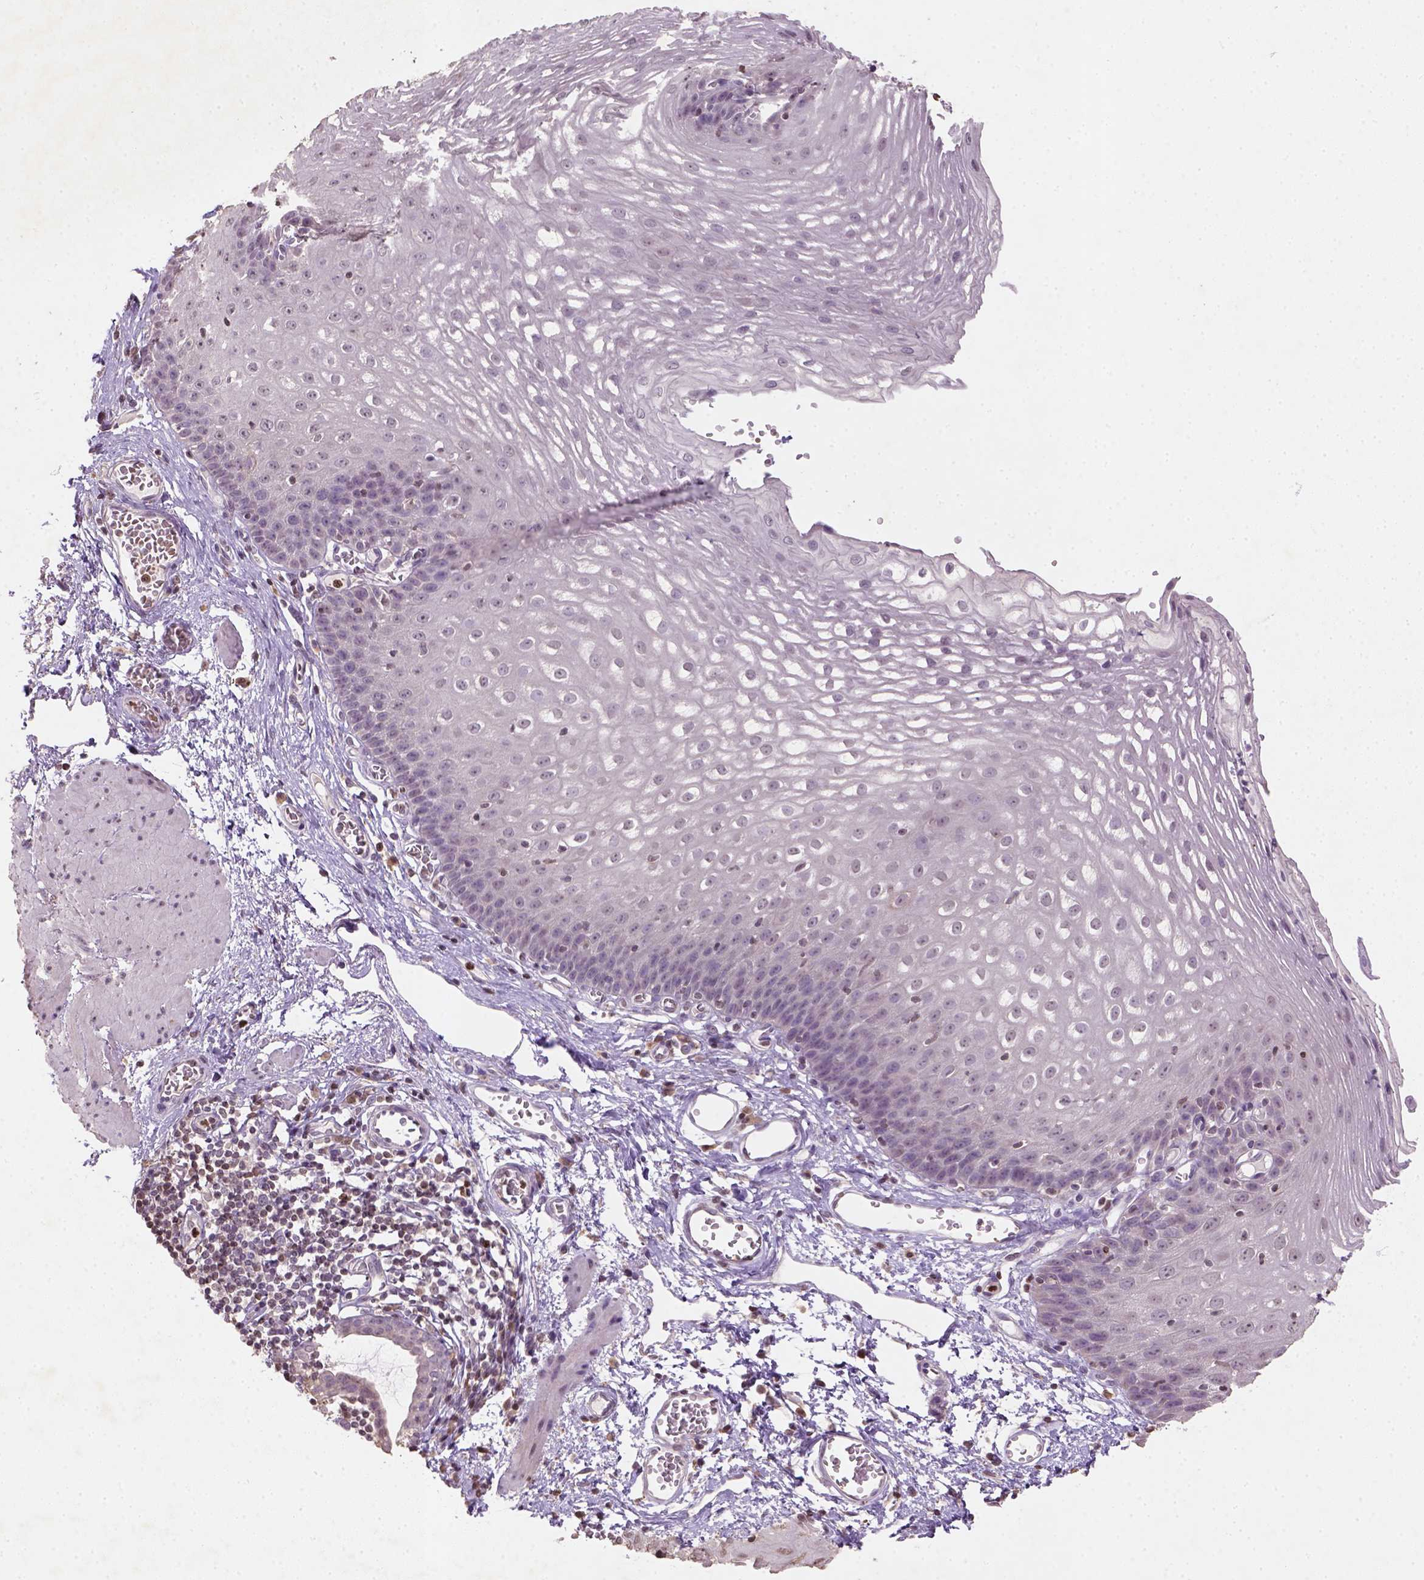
{"staining": {"intensity": "strong", "quantity": "<25%", "location": "cytoplasmic/membranous"}, "tissue": "esophagus", "cell_type": "Squamous epithelial cells", "image_type": "normal", "snomed": [{"axis": "morphology", "description": "Normal tissue, NOS"}, {"axis": "topography", "description": "Esophagus"}], "caption": "About <25% of squamous epithelial cells in unremarkable esophagus display strong cytoplasmic/membranous protein positivity as visualized by brown immunohistochemical staining.", "gene": "NUDT3", "patient": {"sex": "male", "age": 72}}